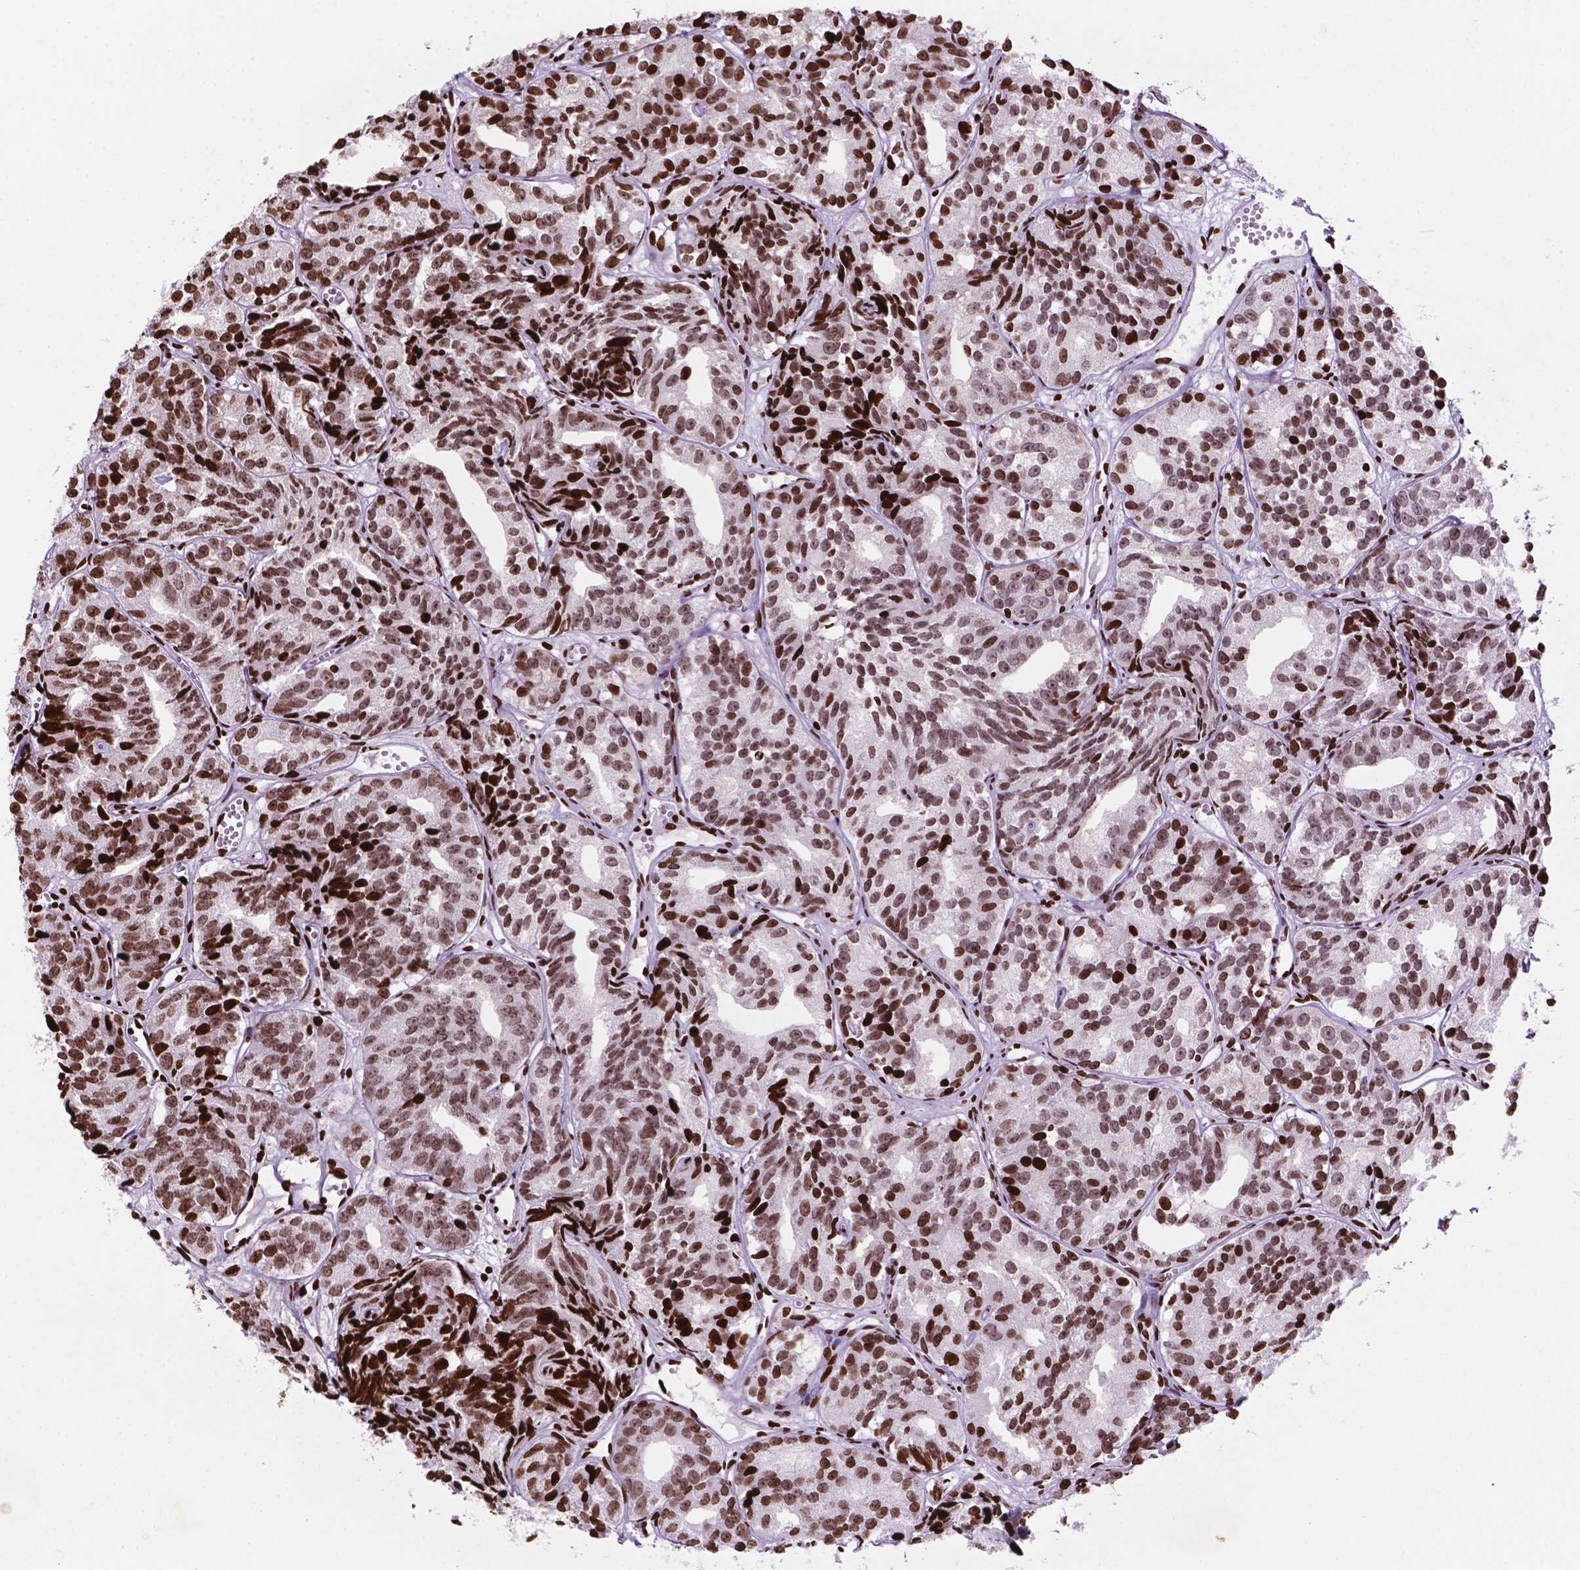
{"staining": {"intensity": "strong", "quantity": ">75%", "location": "nuclear"}, "tissue": "prostate cancer", "cell_type": "Tumor cells", "image_type": "cancer", "snomed": [{"axis": "morphology", "description": "Adenocarcinoma, High grade"}, {"axis": "topography", "description": "Prostate"}], "caption": "Prostate cancer stained for a protein (brown) exhibits strong nuclear positive expression in about >75% of tumor cells.", "gene": "TMEM250", "patient": {"sex": "male", "age": 77}}